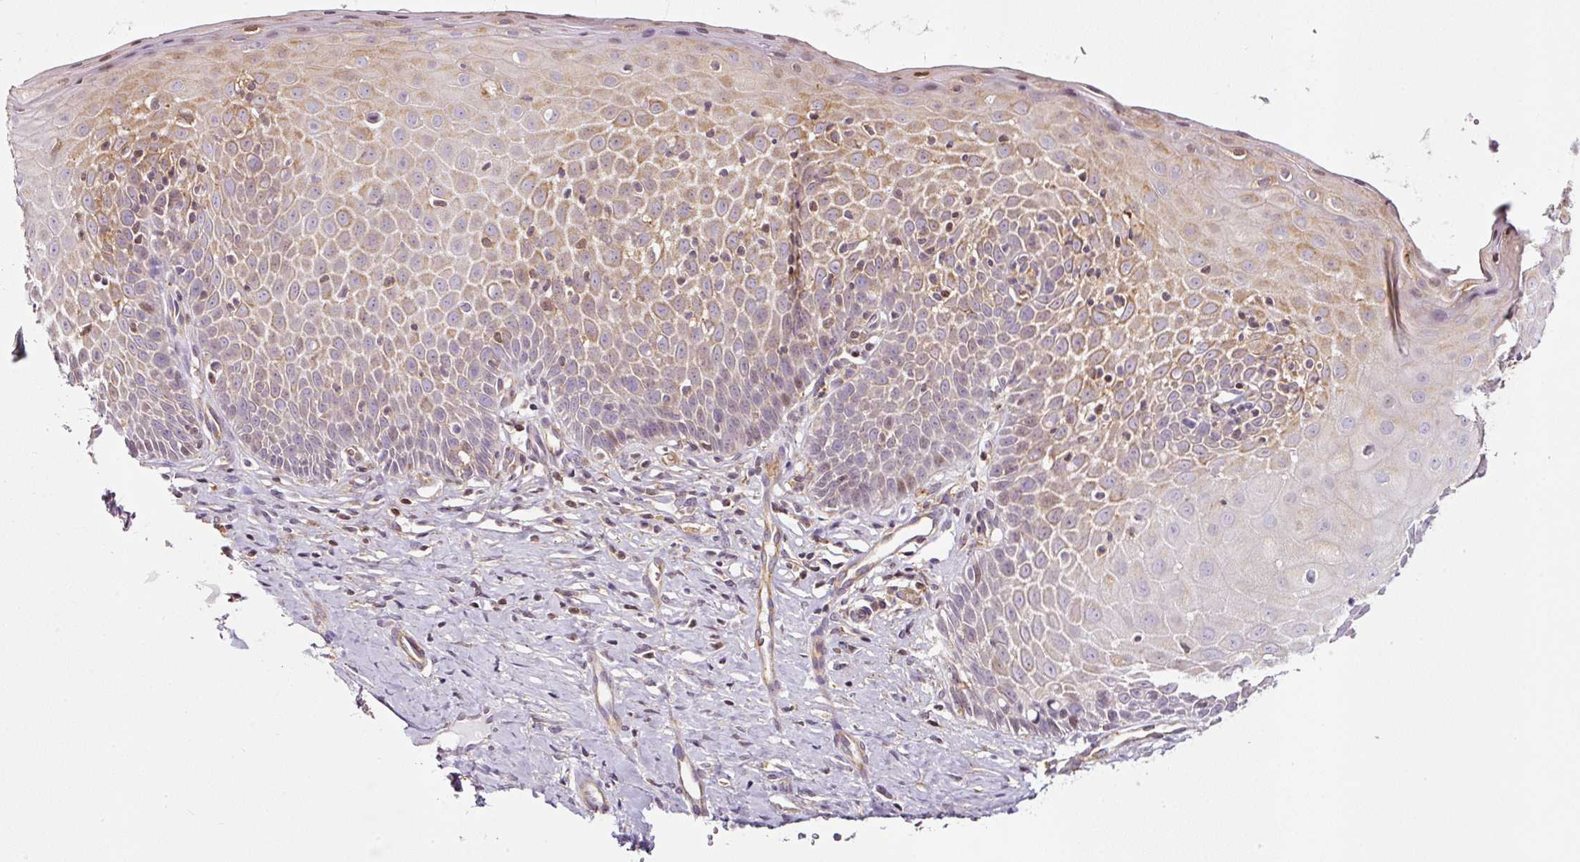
{"staining": {"intensity": "weak", "quantity": "25%-75%", "location": "cytoplasmic/membranous"}, "tissue": "cervix", "cell_type": "Glandular cells", "image_type": "normal", "snomed": [{"axis": "morphology", "description": "Normal tissue, NOS"}, {"axis": "topography", "description": "Cervix"}], "caption": "High-magnification brightfield microscopy of normal cervix stained with DAB (brown) and counterstained with hematoxylin (blue). glandular cells exhibit weak cytoplasmic/membranous positivity is appreciated in about25%-75% of cells.", "gene": "SCNM1", "patient": {"sex": "female", "age": 36}}